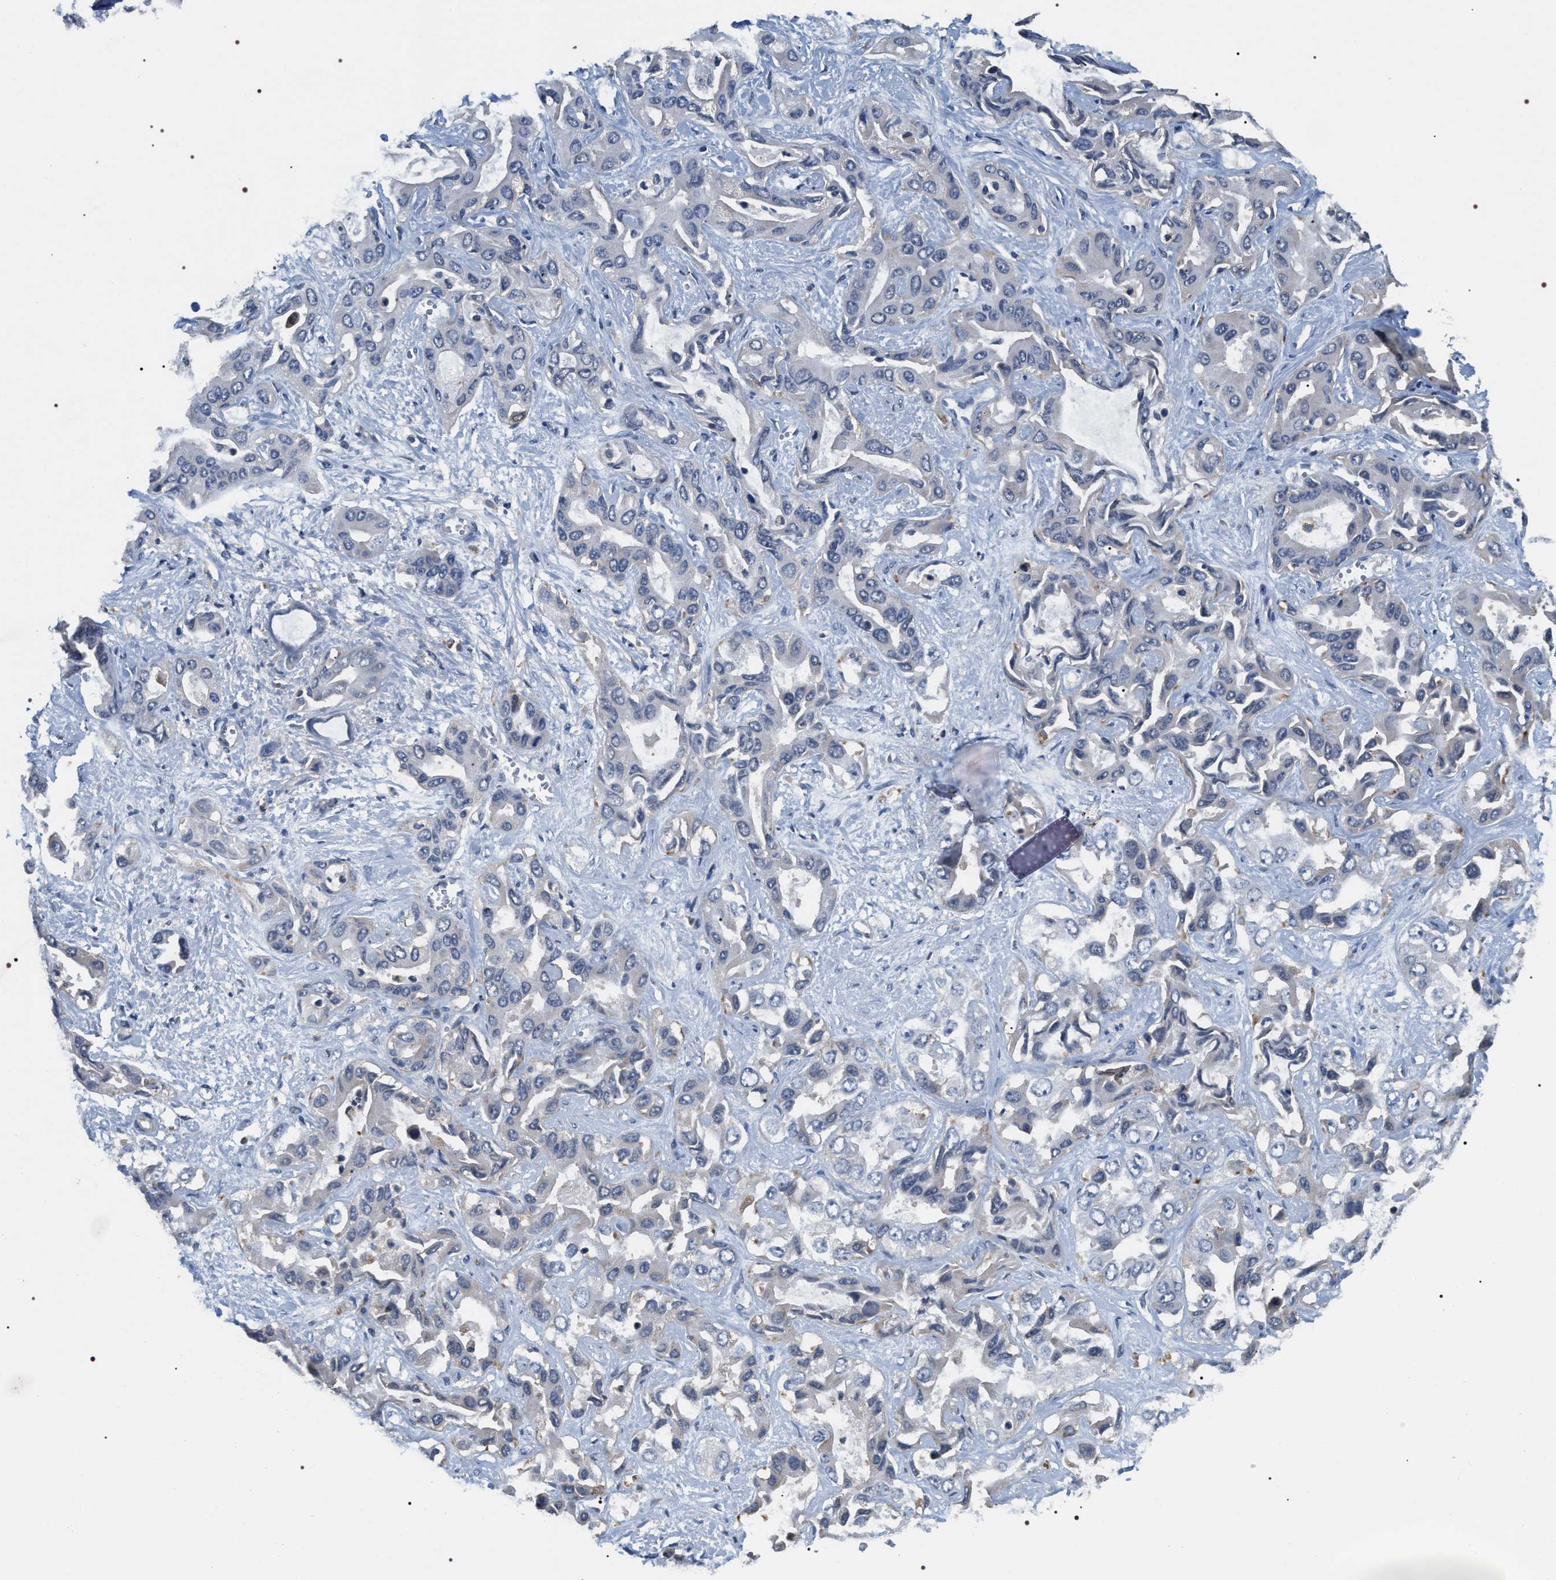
{"staining": {"intensity": "negative", "quantity": "none", "location": "none"}, "tissue": "liver cancer", "cell_type": "Tumor cells", "image_type": "cancer", "snomed": [{"axis": "morphology", "description": "Cholangiocarcinoma"}, {"axis": "topography", "description": "Liver"}], "caption": "Liver cancer was stained to show a protein in brown. There is no significant positivity in tumor cells.", "gene": "C7orf25", "patient": {"sex": "female", "age": 52}}